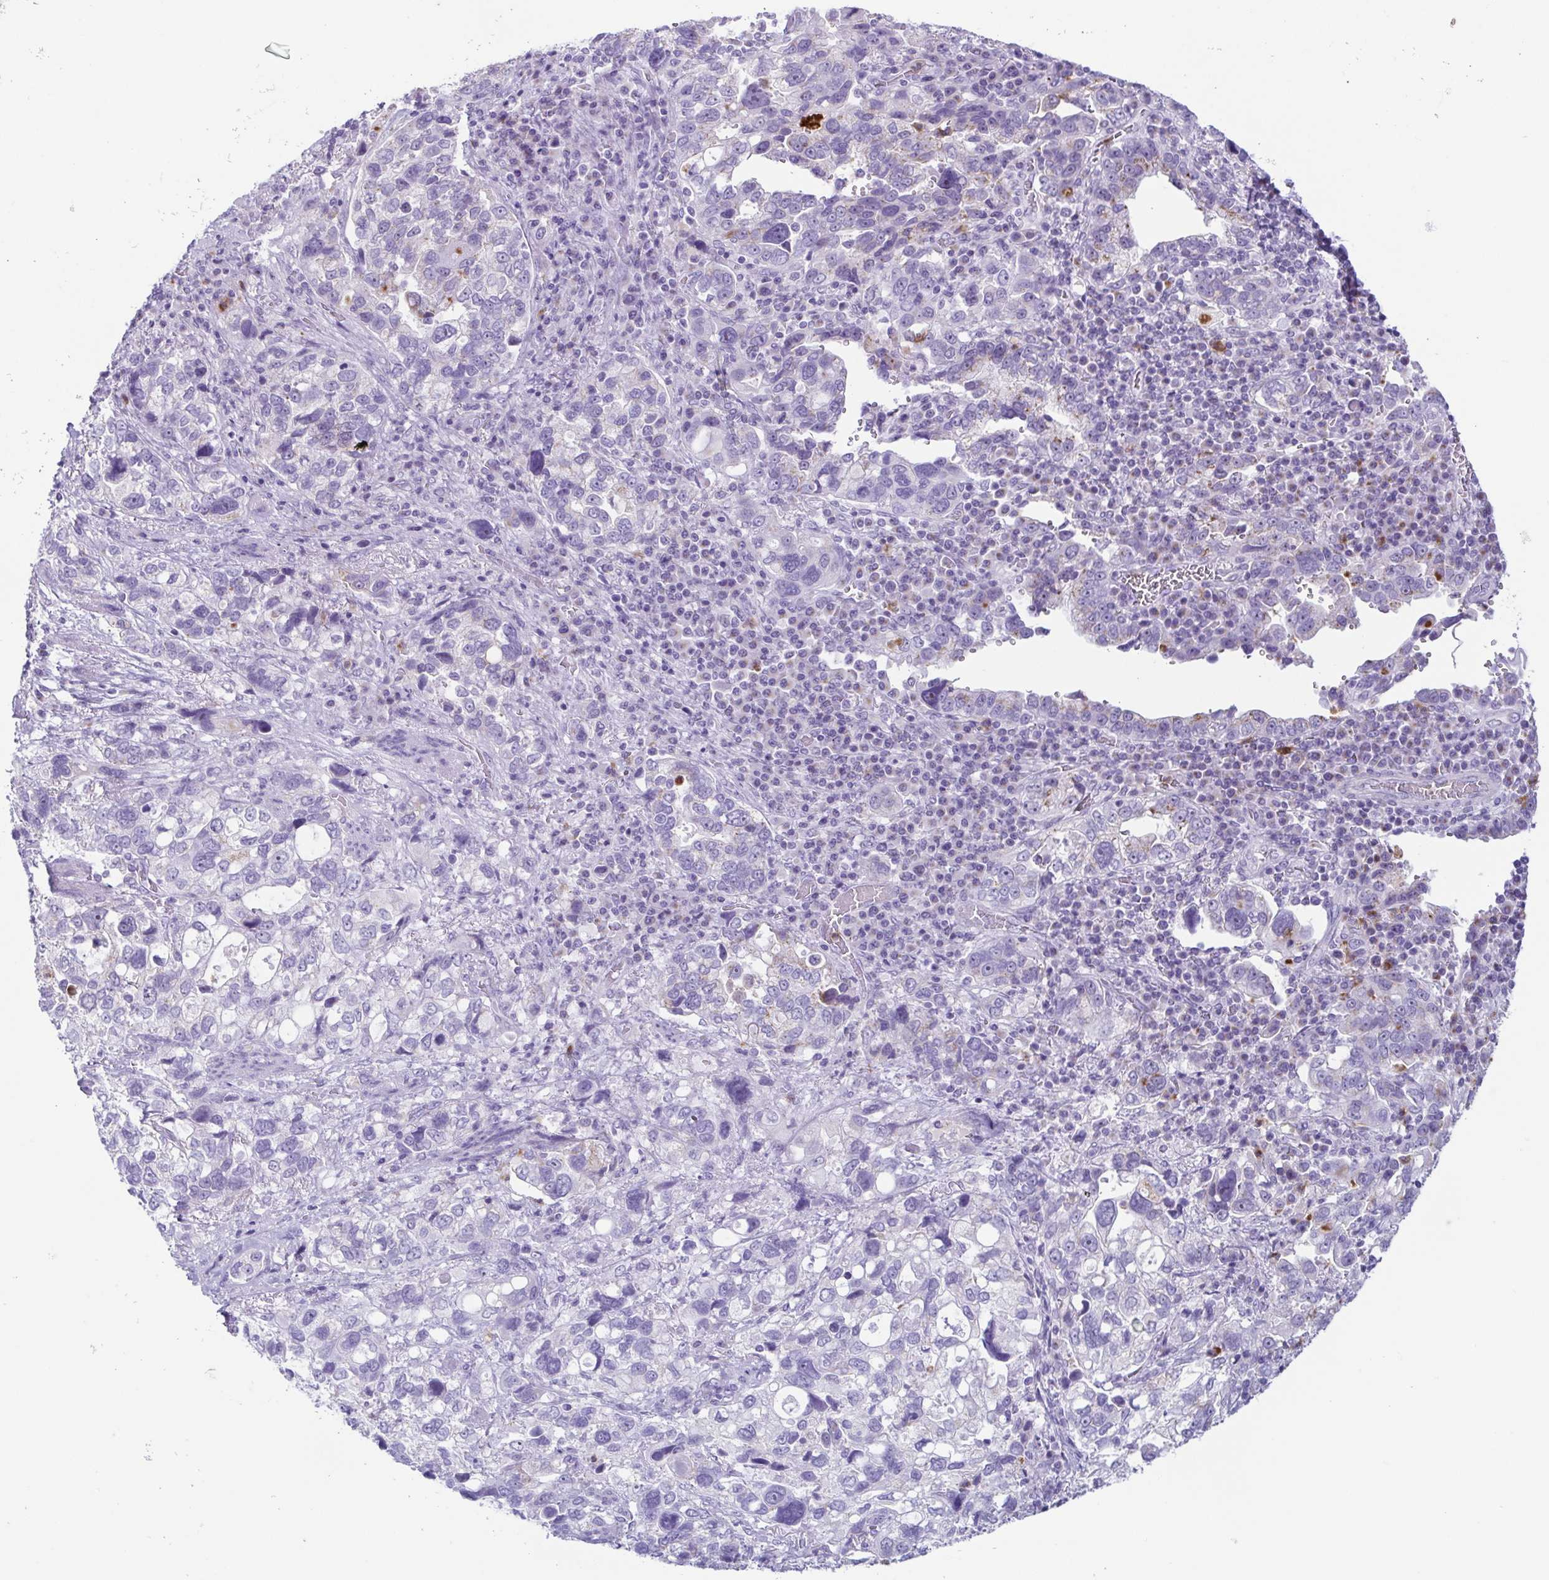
{"staining": {"intensity": "weak", "quantity": "<25%", "location": "cytoplasmic/membranous"}, "tissue": "stomach cancer", "cell_type": "Tumor cells", "image_type": "cancer", "snomed": [{"axis": "morphology", "description": "Adenocarcinoma, NOS"}, {"axis": "topography", "description": "Stomach, upper"}], "caption": "Immunohistochemical staining of human stomach cancer (adenocarcinoma) shows no significant staining in tumor cells.", "gene": "AZU1", "patient": {"sex": "female", "age": 81}}